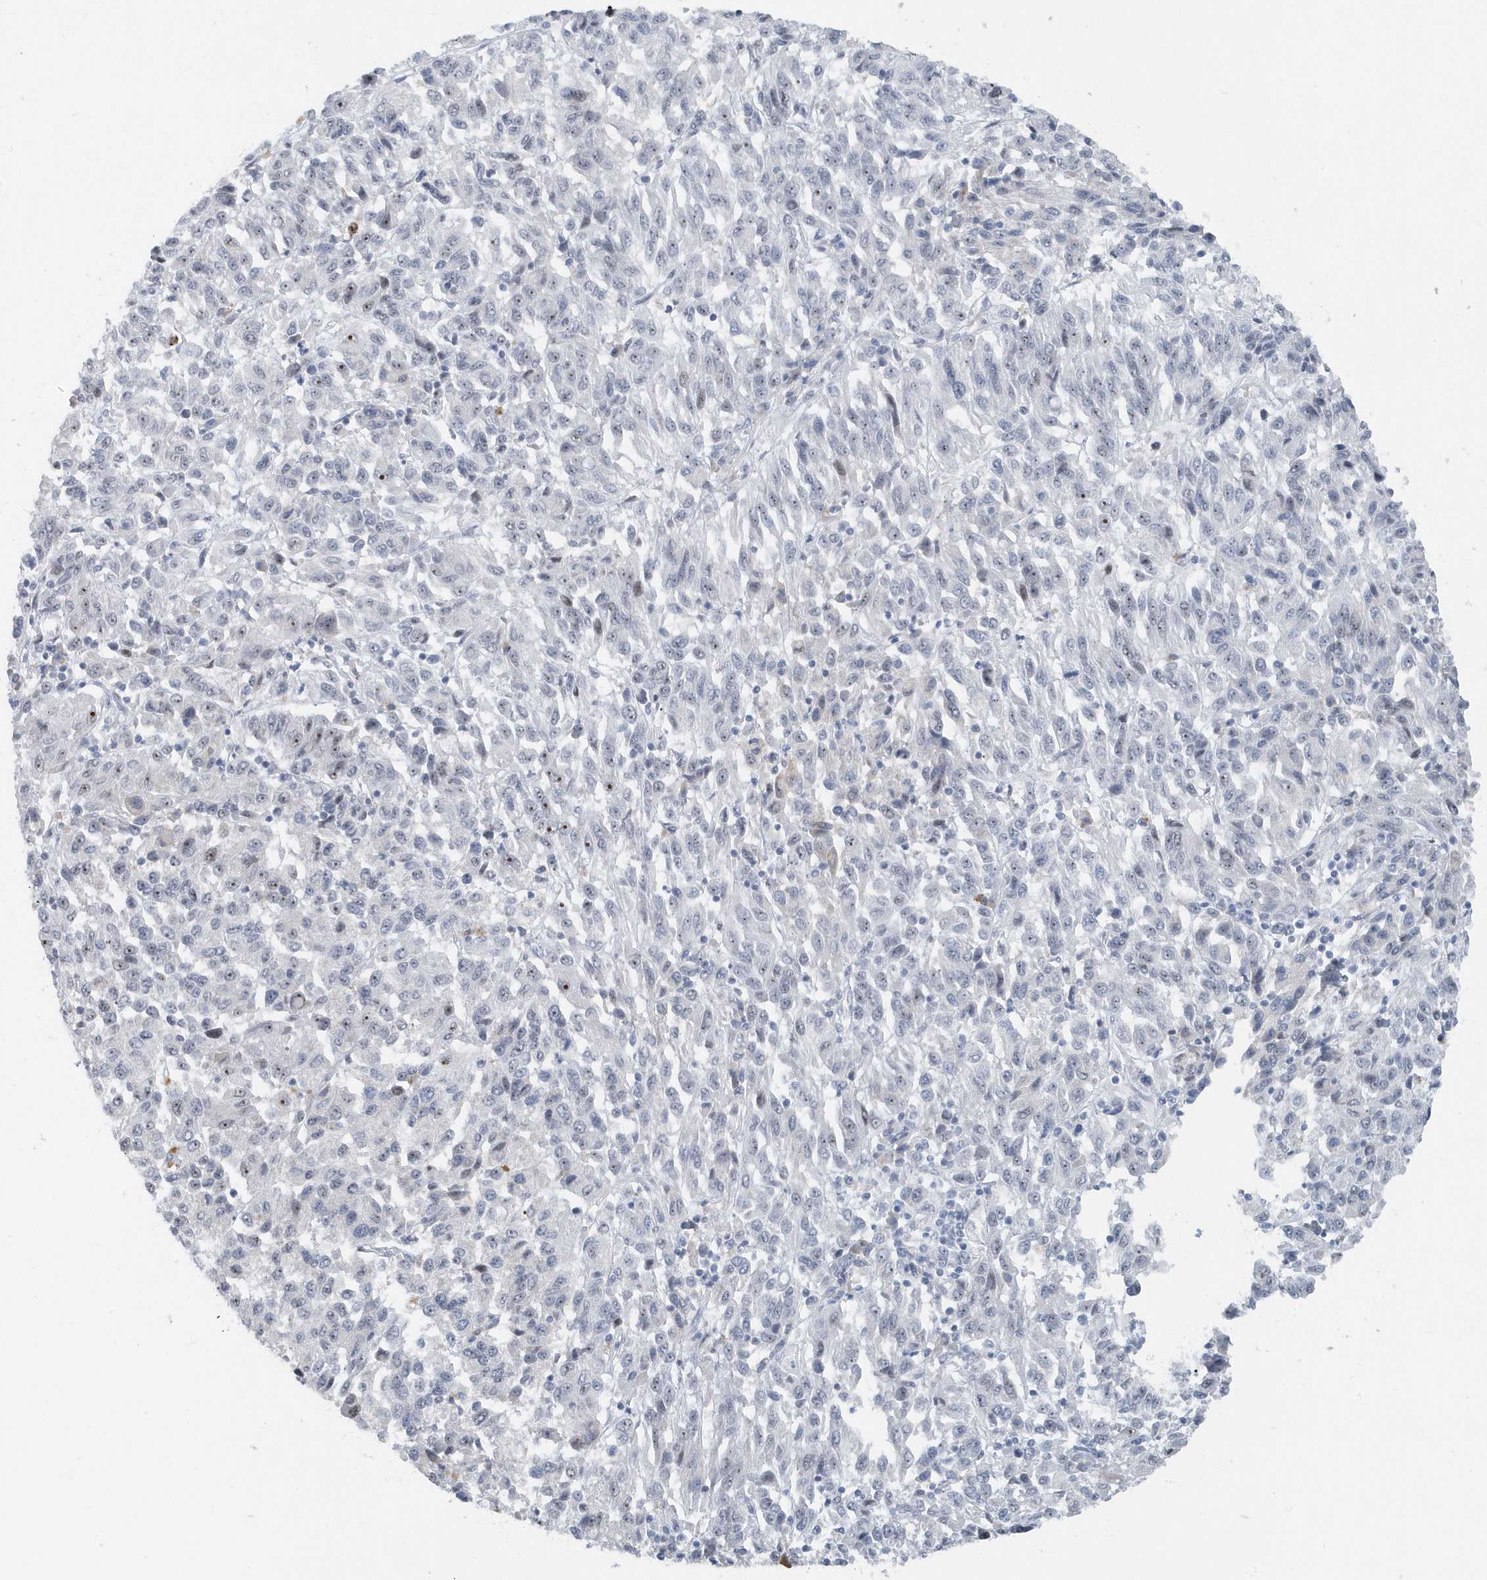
{"staining": {"intensity": "negative", "quantity": "none", "location": "none"}, "tissue": "melanoma", "cell_type": "Tumor cells", "image_type": "cancer", "snomed": [{"axis": "morphology", "description": "Malignant melanoma, NOS"}, {"axis": "topography", "description": "Skin"}], "caption": "Micrograph shows no protein expression in tumor cells of melanoma tissue.", "gene": "RPF2", "patient": {"sex": "female", "age": 82}}